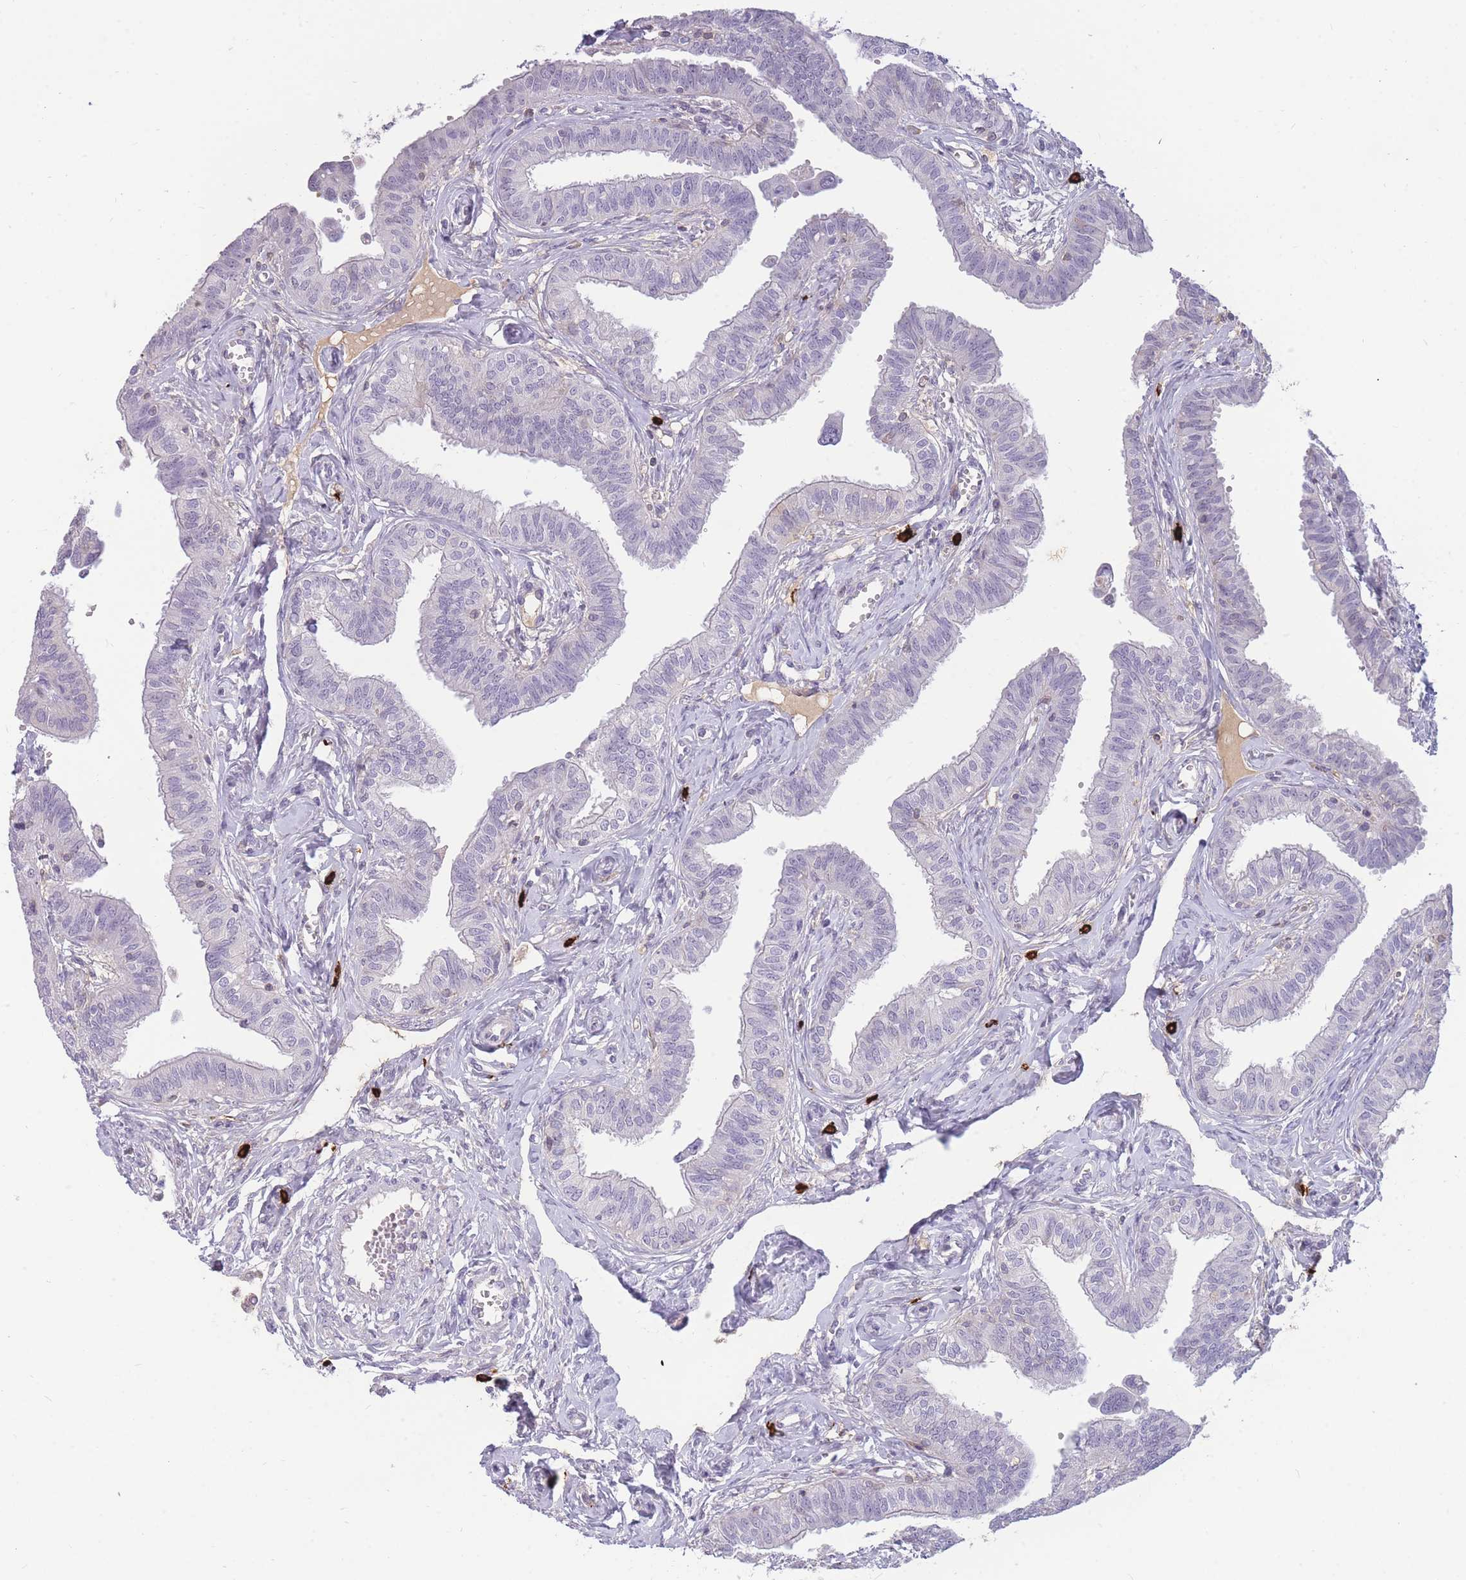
{"staining": {"intensity": "negative", "quantity": "none", "location": "none"}, "tissue": "fallopian tube", "cell_type": "Glandular cells", "image_type": "normal", "snomed": [{"axis": "morphology", "description": "Normal tissue, NOS"}, {"axis": "morphology", "description": "Carcinoma, NOS"}, {"axis": "topography", "description": "Fallopian tube"}, {"axis": "topography", "description": "Ovary"}], "caption": "This image is of benign fallopian tube stained with IHC to label a protein in brown with the nuclei are counter-stained blue. There is no expression in glandular cells.", "gene": "TPSD1", "patient": {"sex": "female", "age": 59}}